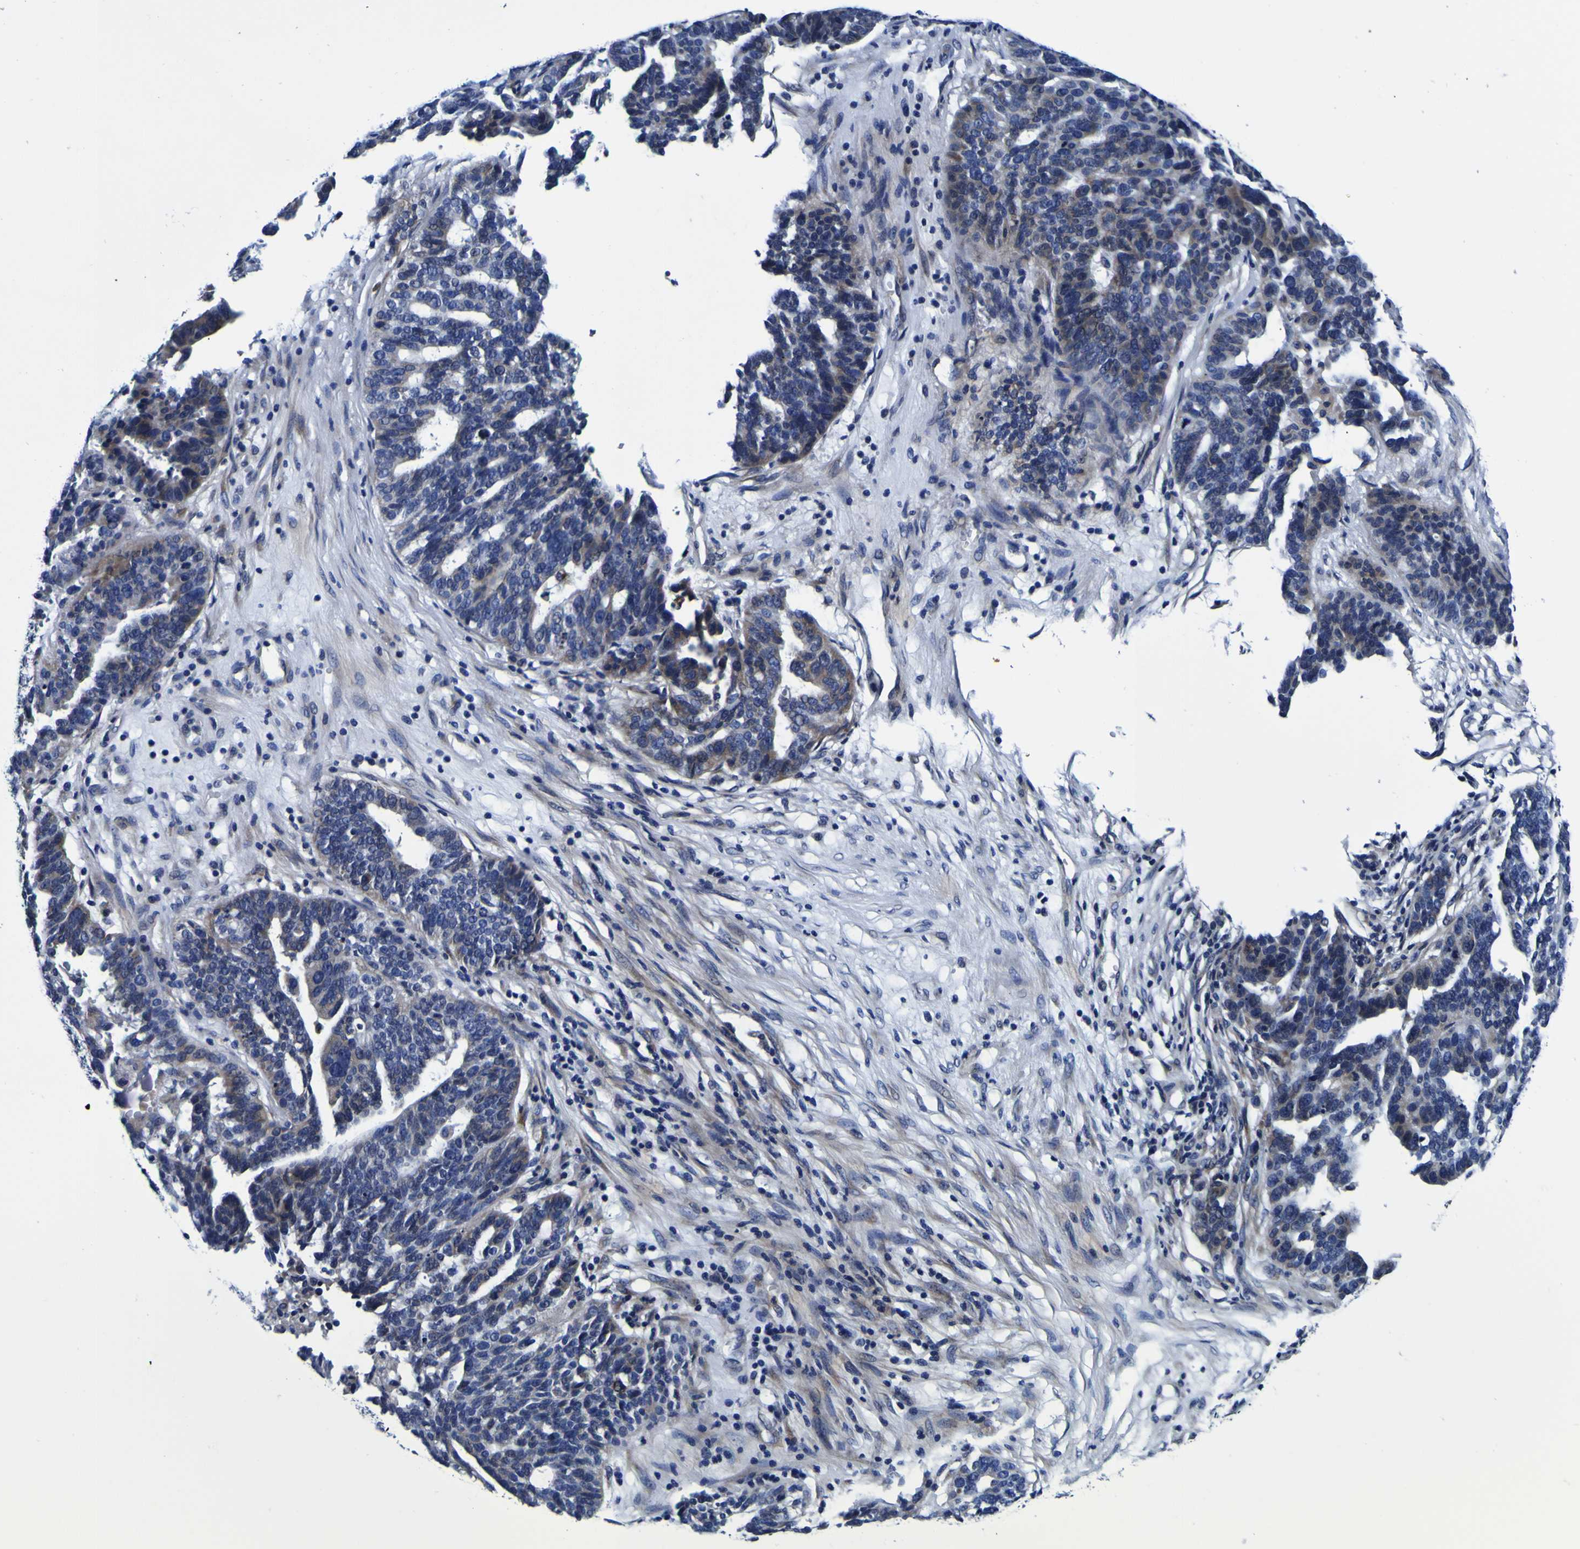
{"staining": {"intensity": "moderate", "quantity": "<25%", "location": "cytoplasmic/membranous"}, "tissue": "ovarian cancer", "cell_type": "Tumor cells", "image_type": "cancer", "snomed": [{"axis": "morphology", "description": "Cystadenocarcinoma, serous, NOS"}, {"axis": "topography", "description": "Ovary"}], "caption": "Immunohistochemistry of ovarian cancer (serous cystadenocarcinoma) shows low levels of moderate cytoplasmic/membranous positivity in about <25% of tumor cells.", "gene": "PDLIM4", "patient": {"sex": "female", "age": 59}}